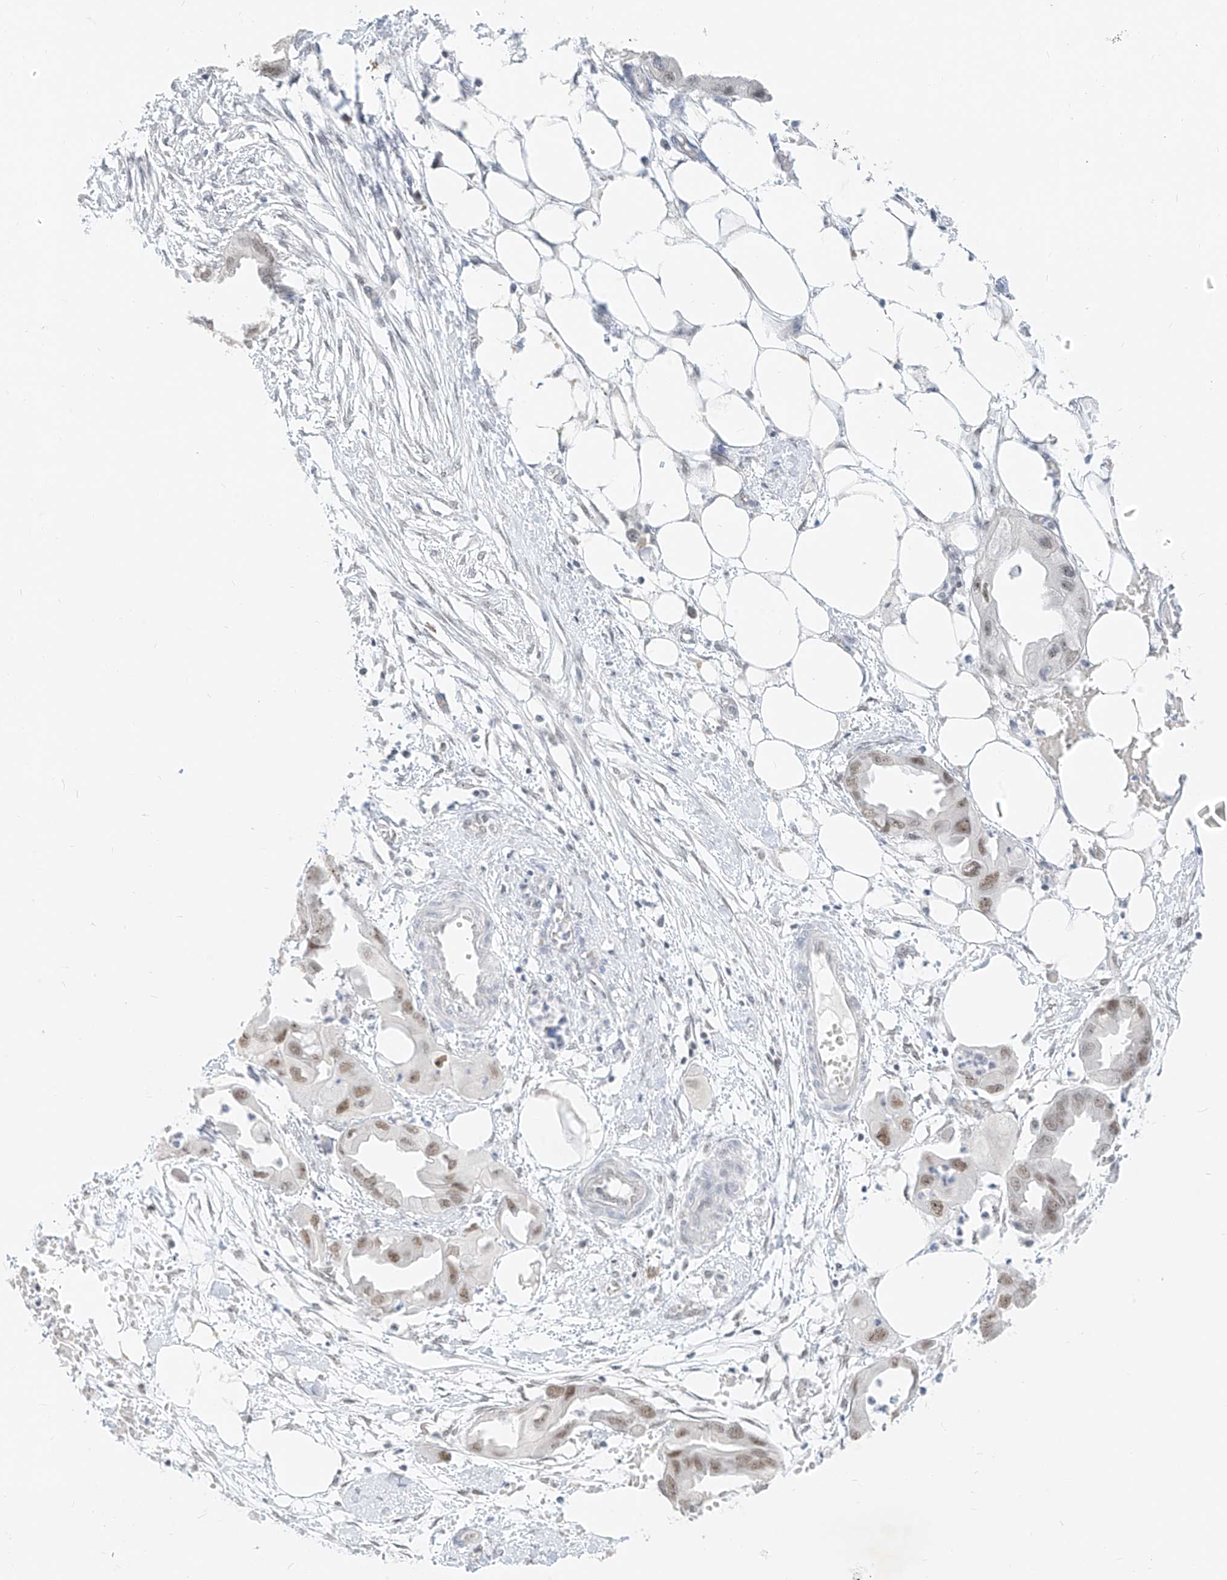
{"staining": {"intensity": "weak", "quantity": "25%-75%", "location": "nuclear"}, "tissue": "endometrial cancer", "cell_type": "Tumor cells", "image_type": "cancer", "snomed": [{"axis": "morphology", "description": "Adenocarcinoma, NOS"}, {"axis": "morphology", "description": "Adenocarcinoma, metastatic, NOS"}, {"axis": "topography", "description": "Adipose tissue"}, {"axis": "topography", "description": "Endometrium"}], "caption": "DAB (3,3'-diaminobenzidine) immunohistochemical staining of endometrial adenocarcinoma shows weak nuclear protein positivity in approximately 25%-75% of tumor cells.", "gene": "SUPT5H", "patient": {"sex": "female", "age": 67}}